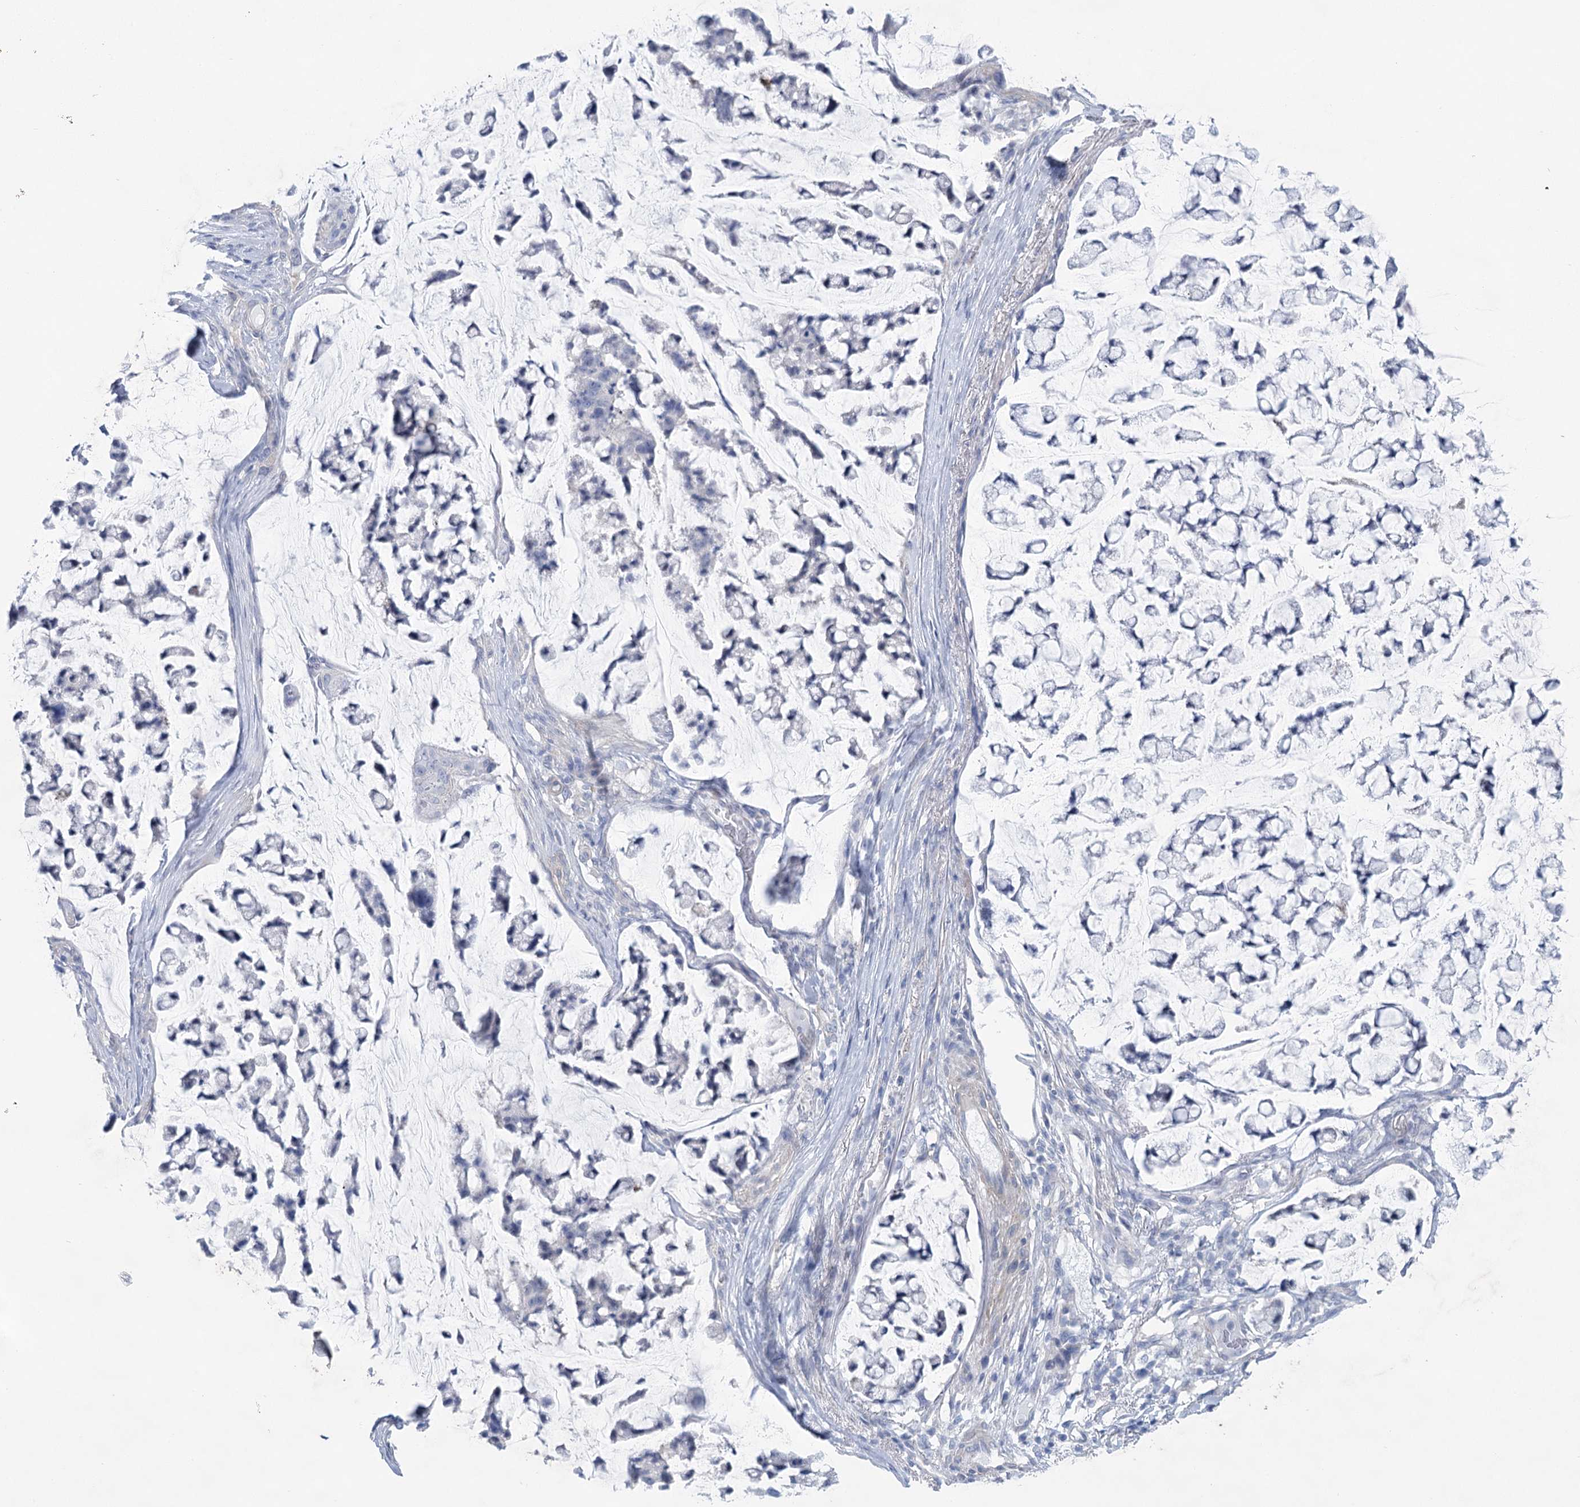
{"staining": {"intensity": "negative", "quantity": "none", "location": "none"}, "tissue": "stomach cancer", "cell_type": "Tumor cells", "image_type": "cancer", "snomed": [{"axis": "morphology", "description": "Adenocarcinoma, NOS"}, {"axis": "topography", "description": "Stomach, lower"}], "caption": "Tumor cells are negative for brown protein staining in adenocarcinoma (stomach).", "gene": "CCDC88A", "patient": {"sex": "male", "age": 67}}